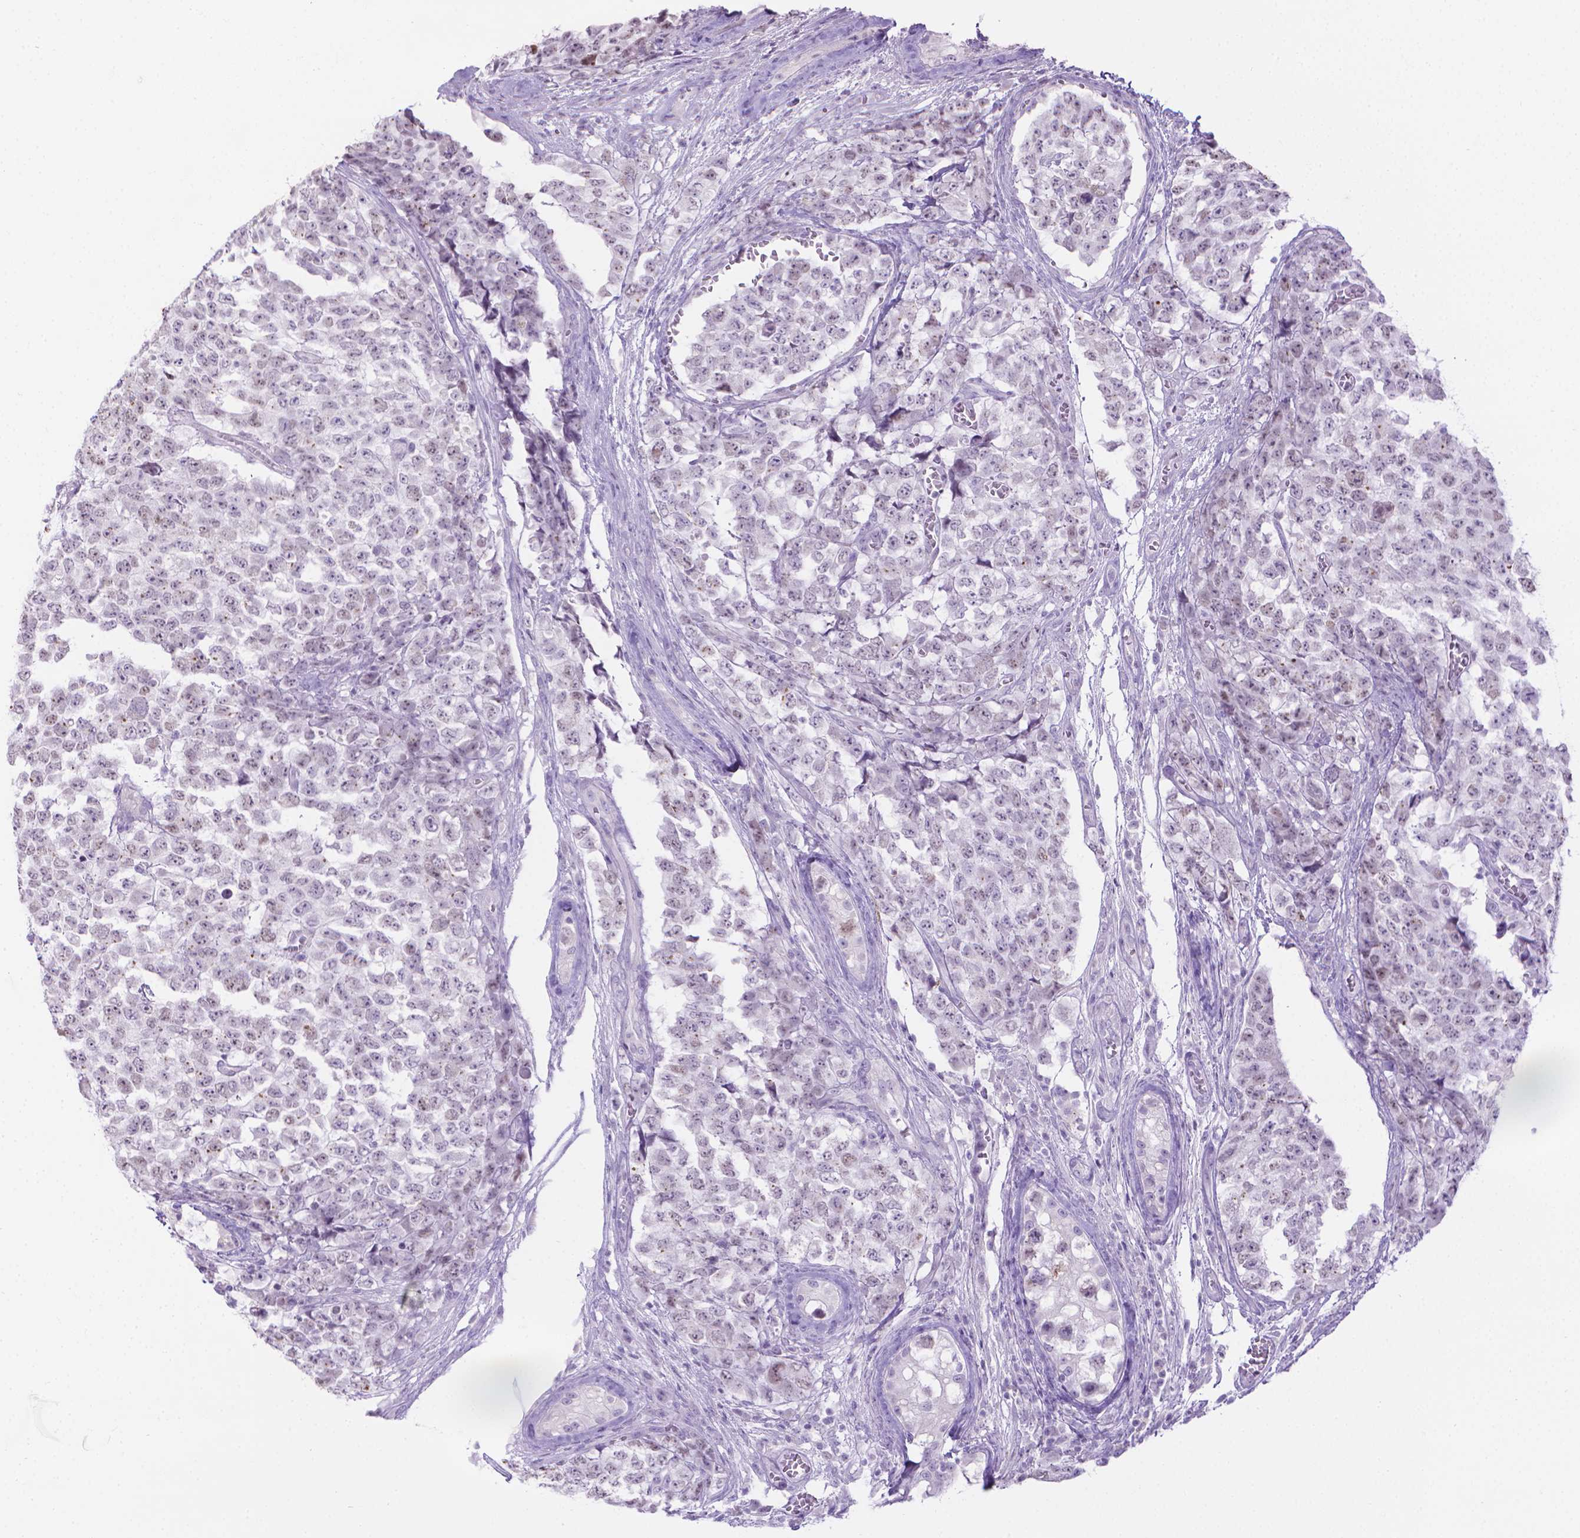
{"staining": {"intensity": "negative", "quantity": "none", "location": "none"}, "tissue": "testis cancer", "cell_type": "Tumor cells", "image_type": "cancer", "snomed": [{"axis": "morphology", "description": "Carcinoma, Embryonal, NOS"}, {"axis": "topography", "description": "Testis"}], "caption": "This is a image of immunohistochemistry staining of testis cancer, which shows no expression in tumor cells. (Immunohistochemistry (ihc), brightfield microscopy, high magnification).", "gene": "SPAG6", "patient": {"sex": "male", "age": 23}}